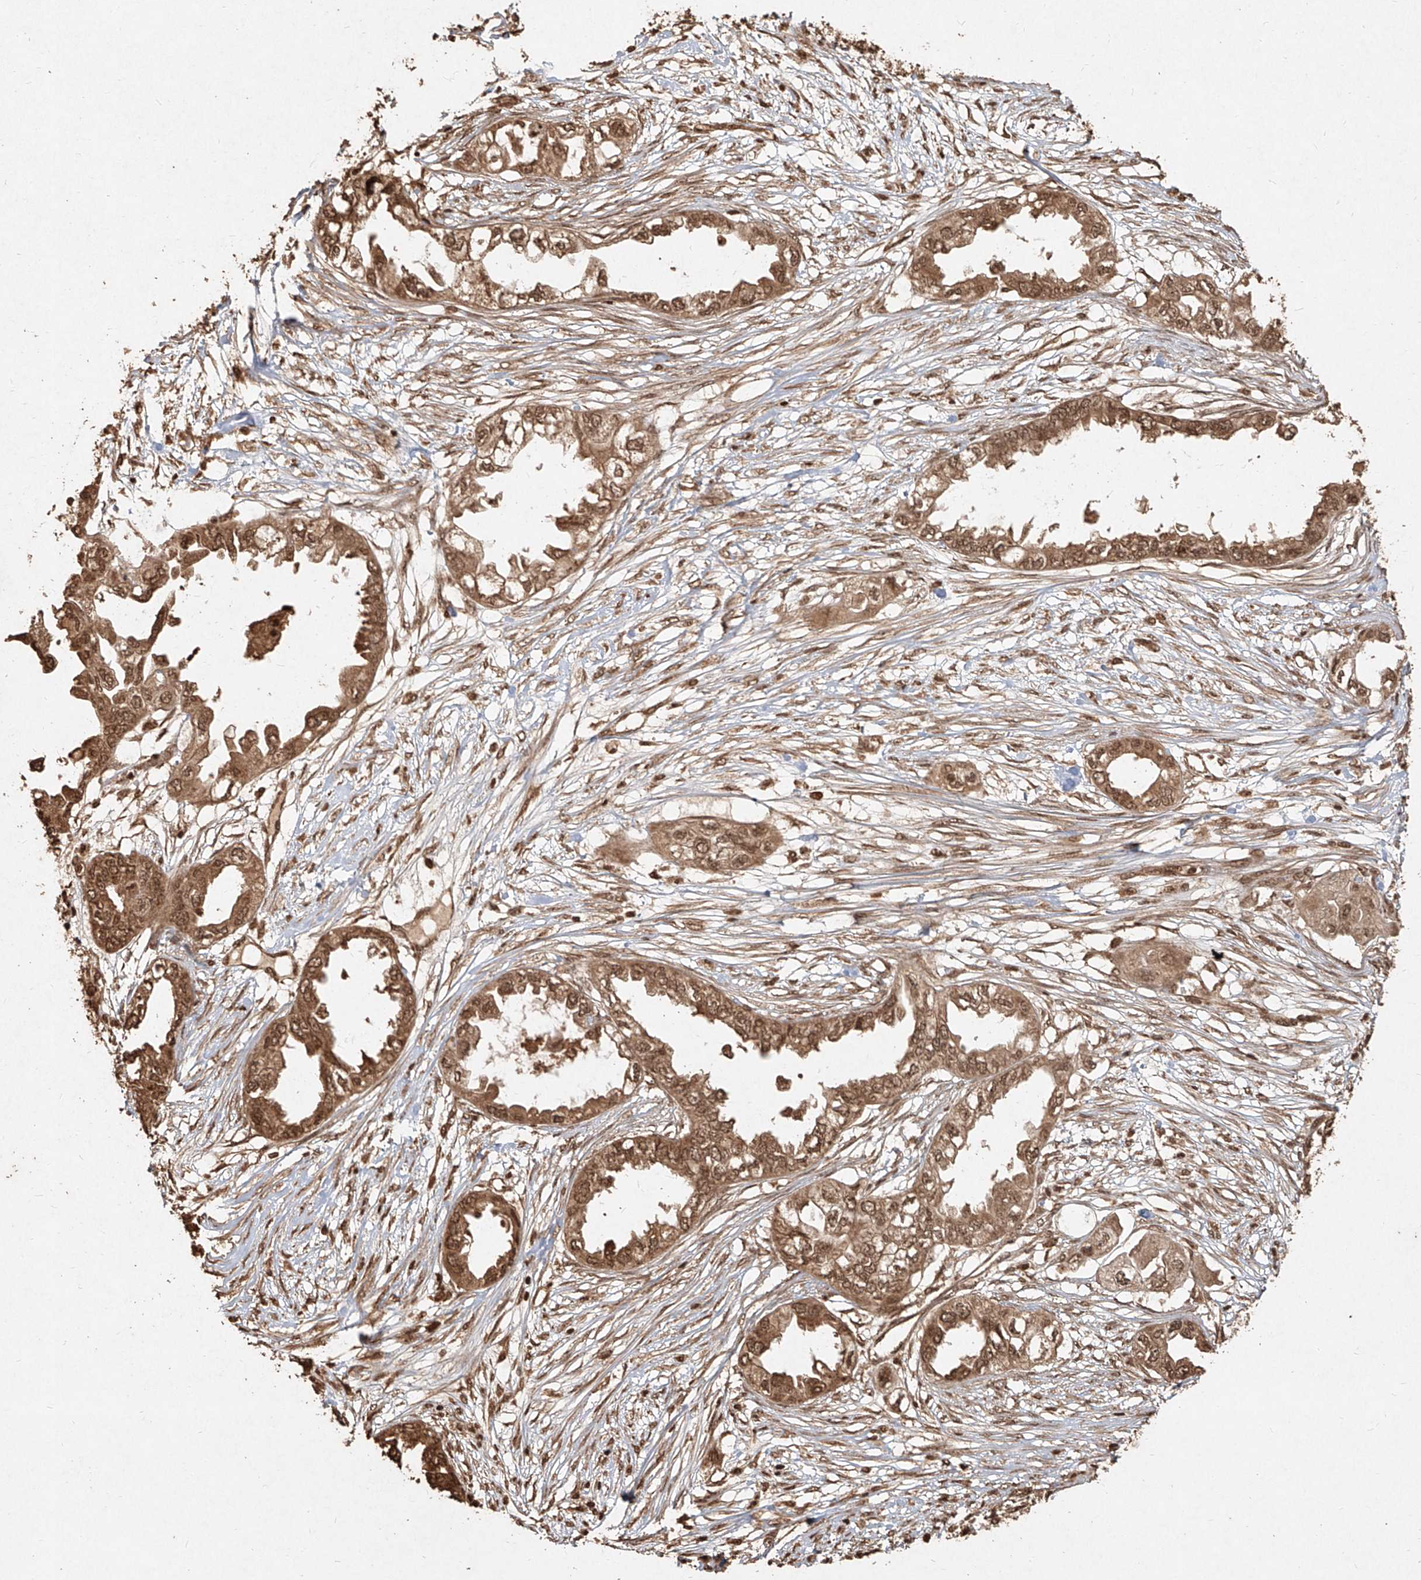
{"staining": {"intensity": "moderate", "quantity": ">75%", "location": "cytoplasmic/membranous,nuclear"}, "tissue": "endometrial cancer", "cell_type": "Tumor cells", "image_type": "cancer", "snomed": [{"axis": "morphology", "description": "Adenocarcinoma, NOS"}, {"axis": "topography", "description": "Endometrium"}], "caption": "Approximately >75% of tumor cells in endometrial cancer (adenocarcinoma) demonstrate moderate cytoplasmic/membranous and nuclear protein expression as visualized by brown immunohistochemical staining.", "gene": "UBE2K", "patient": {"sex": "female", "age": 67}}